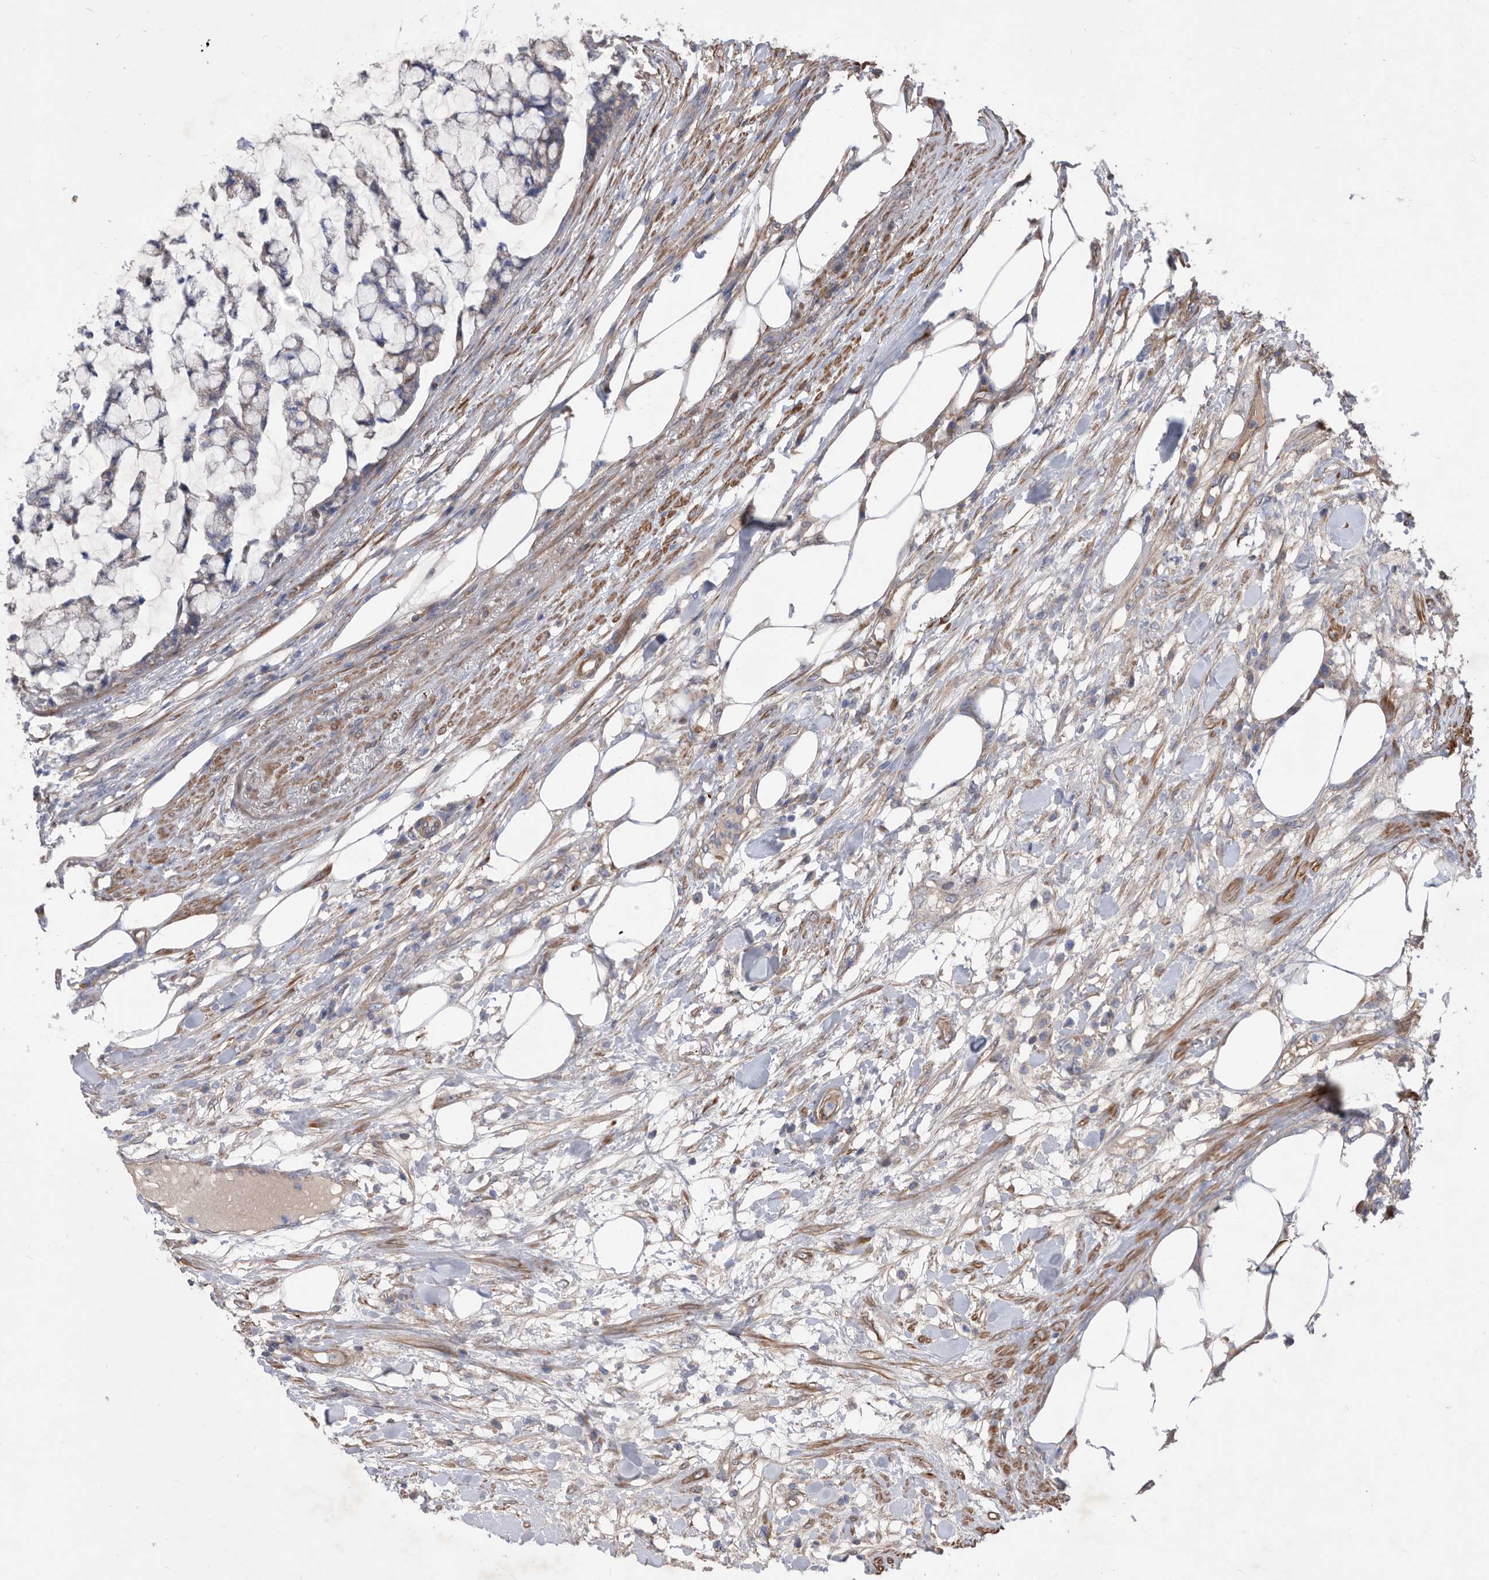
{"staining": {"intensity": "negative", "quantity": "none", "location": "none"}, "tissue": "colorectal cancer", "cell_type": "Tumor cells", "image_type": "cancer", "snomed": [{"axis": "morphology", "description": "Adenocarcinoma, NOS"}, {"axis": "topography", "description": "Colon"}], "caption": "This image is of colorectal cancer stained with IHC to label a protein in brown with the nuclei are counter-stained blue. There is no positivity in tumor cells.", "gene": "ATP13A3", "patient": {"sex": "female", "age": 84}}